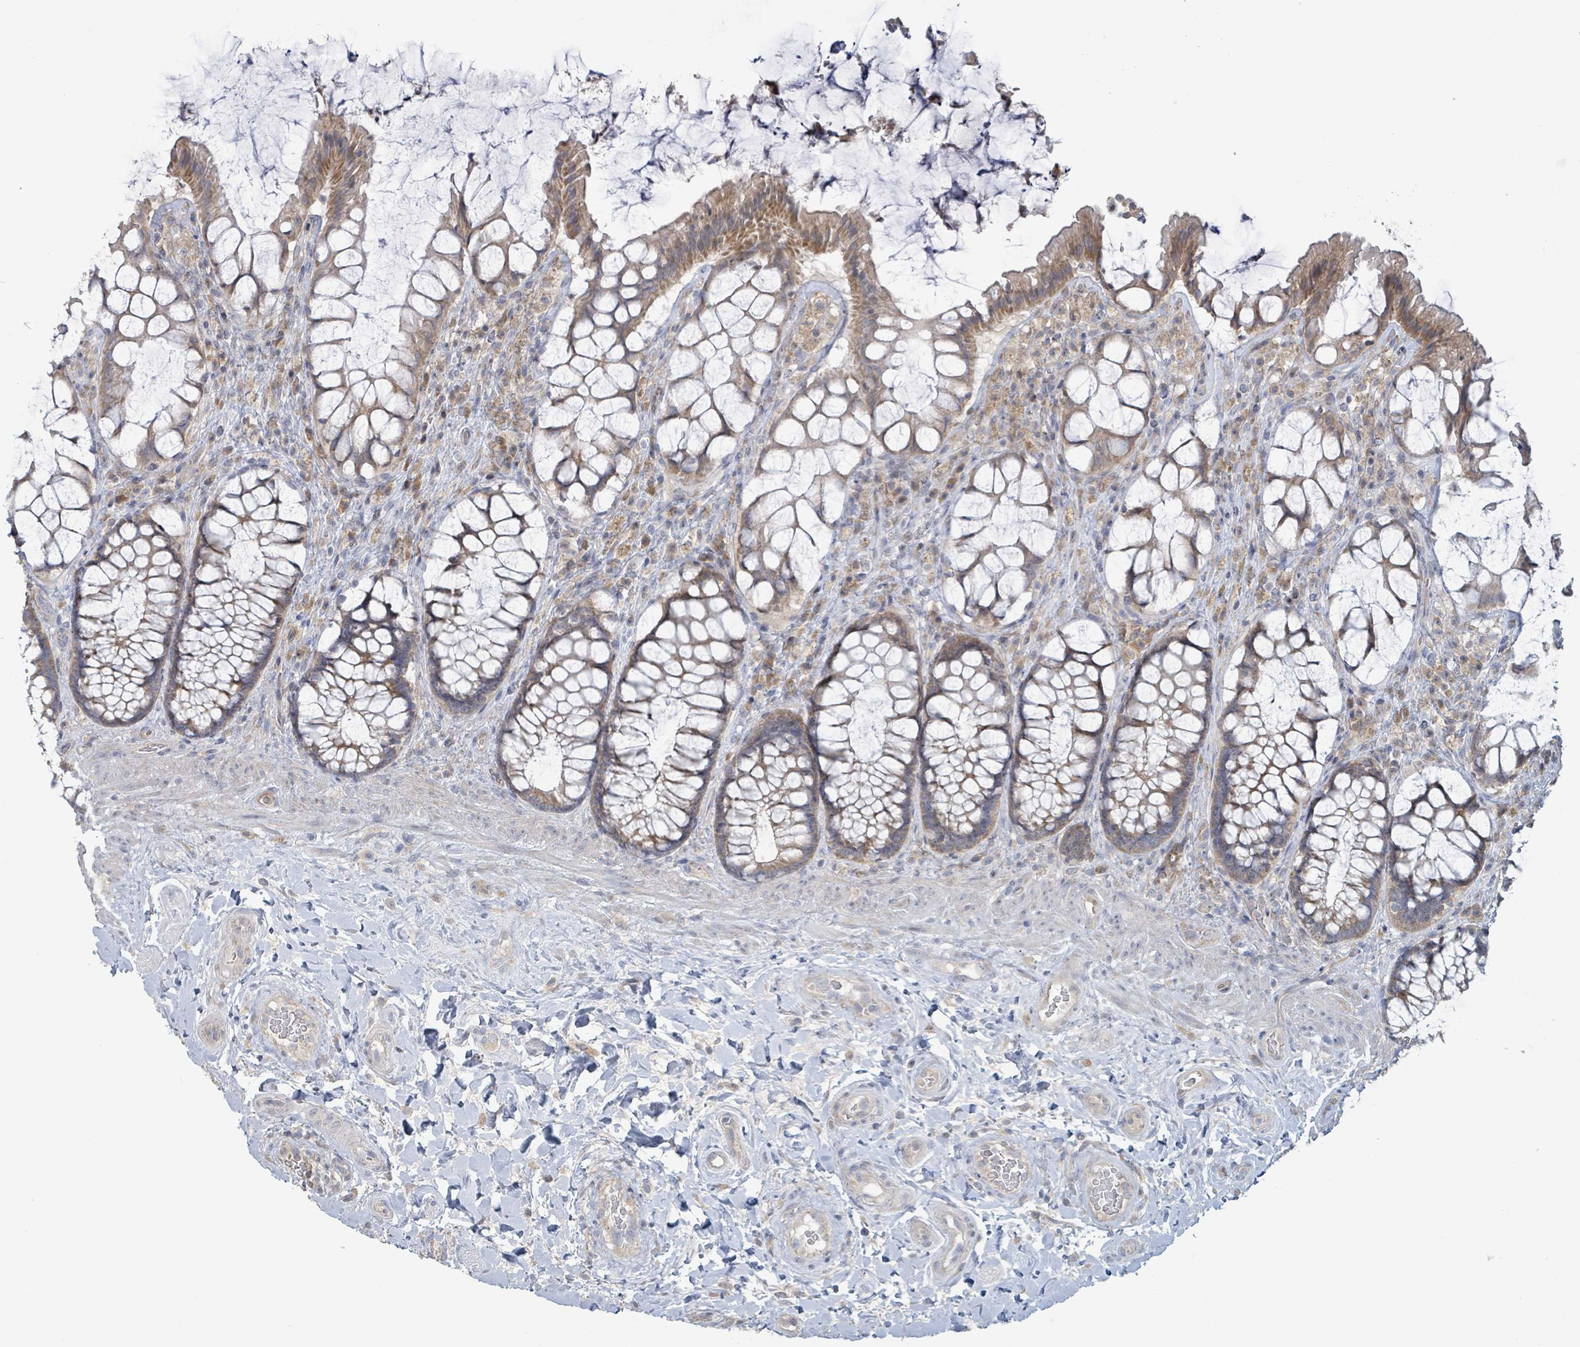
{"staining": {"intensity": "moderate", "quantity": "25%-75%", "location": "cytoplasmic/membranous"}, "tissue": "rectum", "cell_type": "Glandular cells", "image_type": "normal", "snomed": [{"axis": "morphology", "description": "Normal tissue, NOS"}, {"axis": "topography", "description": "Rectum"}], "caption": "Unremarkable rectum reveals moderate cytoplasmic/membranous expression in approximately 25%-75% of glandular cells, visualized by immunohistochemistry. (IHC, brightfield microscopy, high magnification).", "gene": "RPL32", "patient": {"sex": "female", "age": 58}}